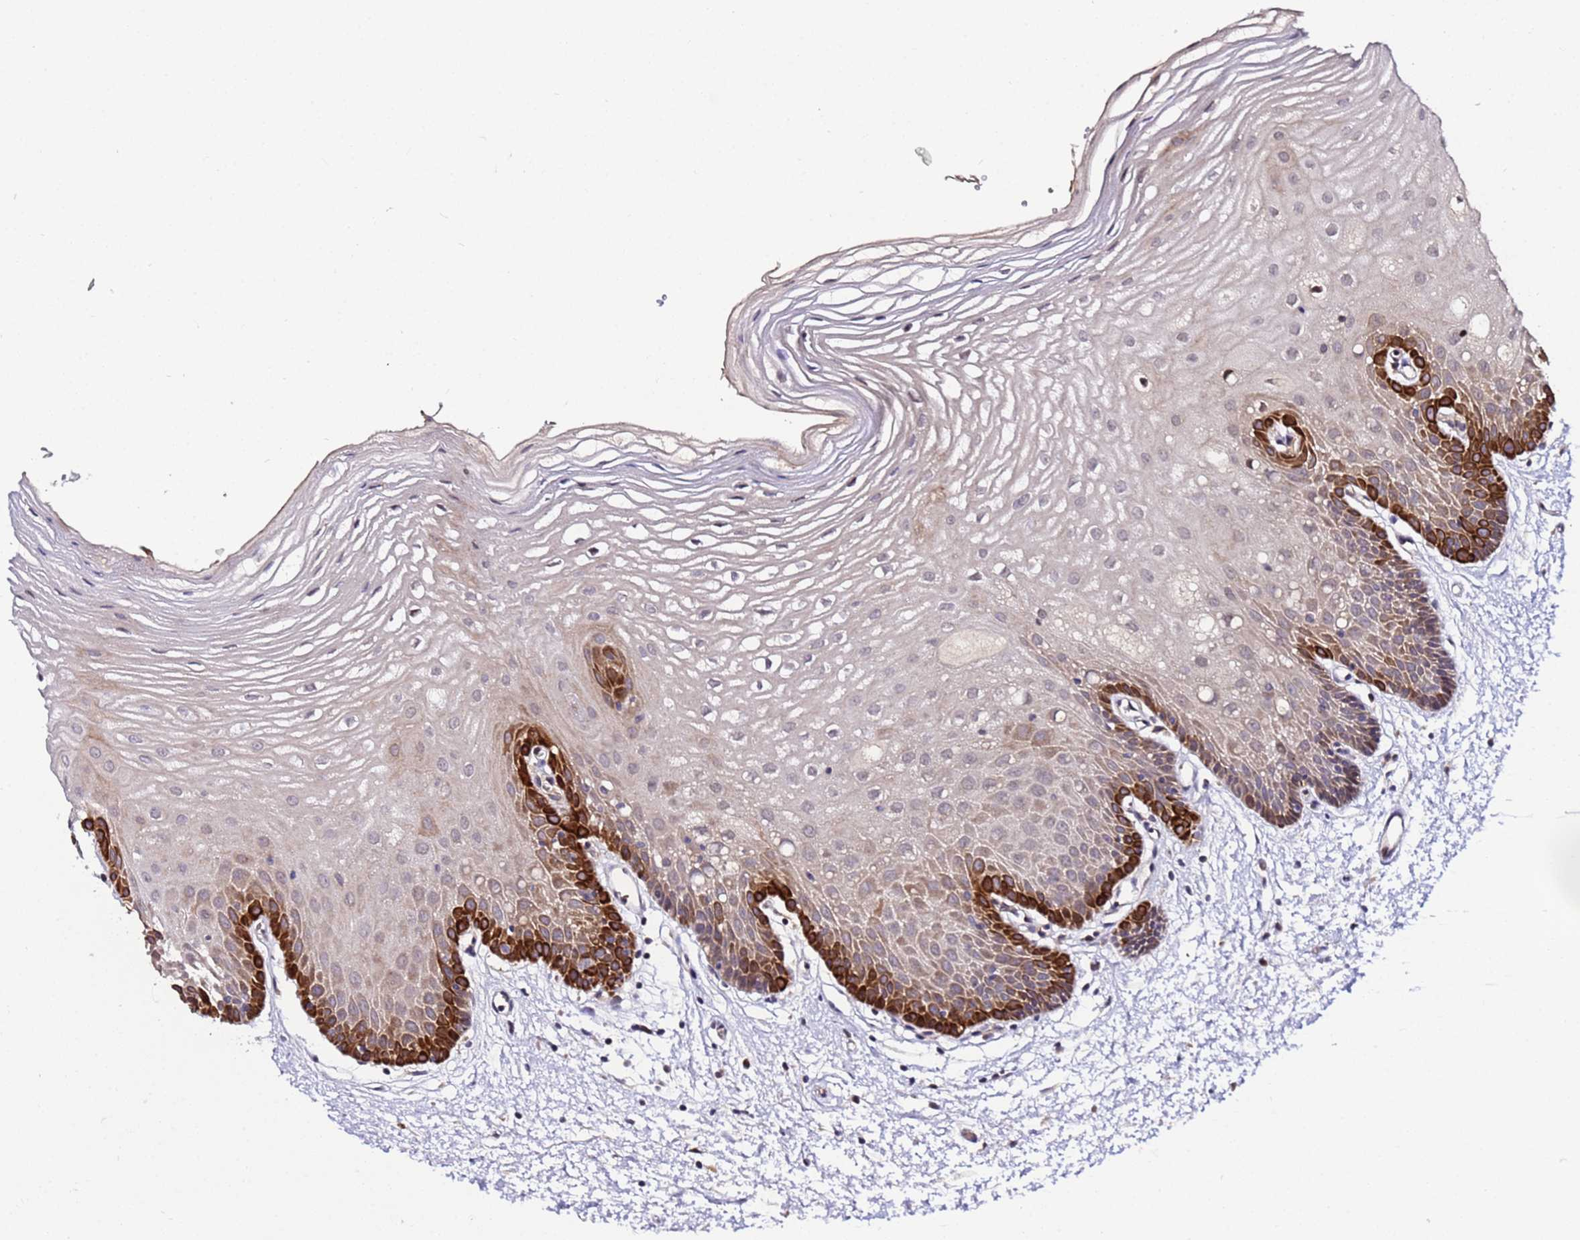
{"staining": {"intensity": "strong", "quantity": "25%-75%", "location": "cytoplasmic/membranous"}, "tissue": "oral mucosa", "cell_type": "Squamous epithelial cells", "image_type": "normal", "snomed": [{"axis": "morphology", "description": "Normal tissue, NOS"}, {"axis": "topography", "description": "Oral tissue"}, {"axis": "topography", "description": "Tounge, NOS"}], "caption": "Unremarkable oral mucosa shows strong cytoplasmic/membranous expression in about 25%-75% of squamous epithelial cells (DAB (3,3'-diaminobenzidine) IHC, brown staining for protein, blue staining for nuclei)..", "gene": "PLXDC2", "patient": {"sex": "female", "age": 73}}